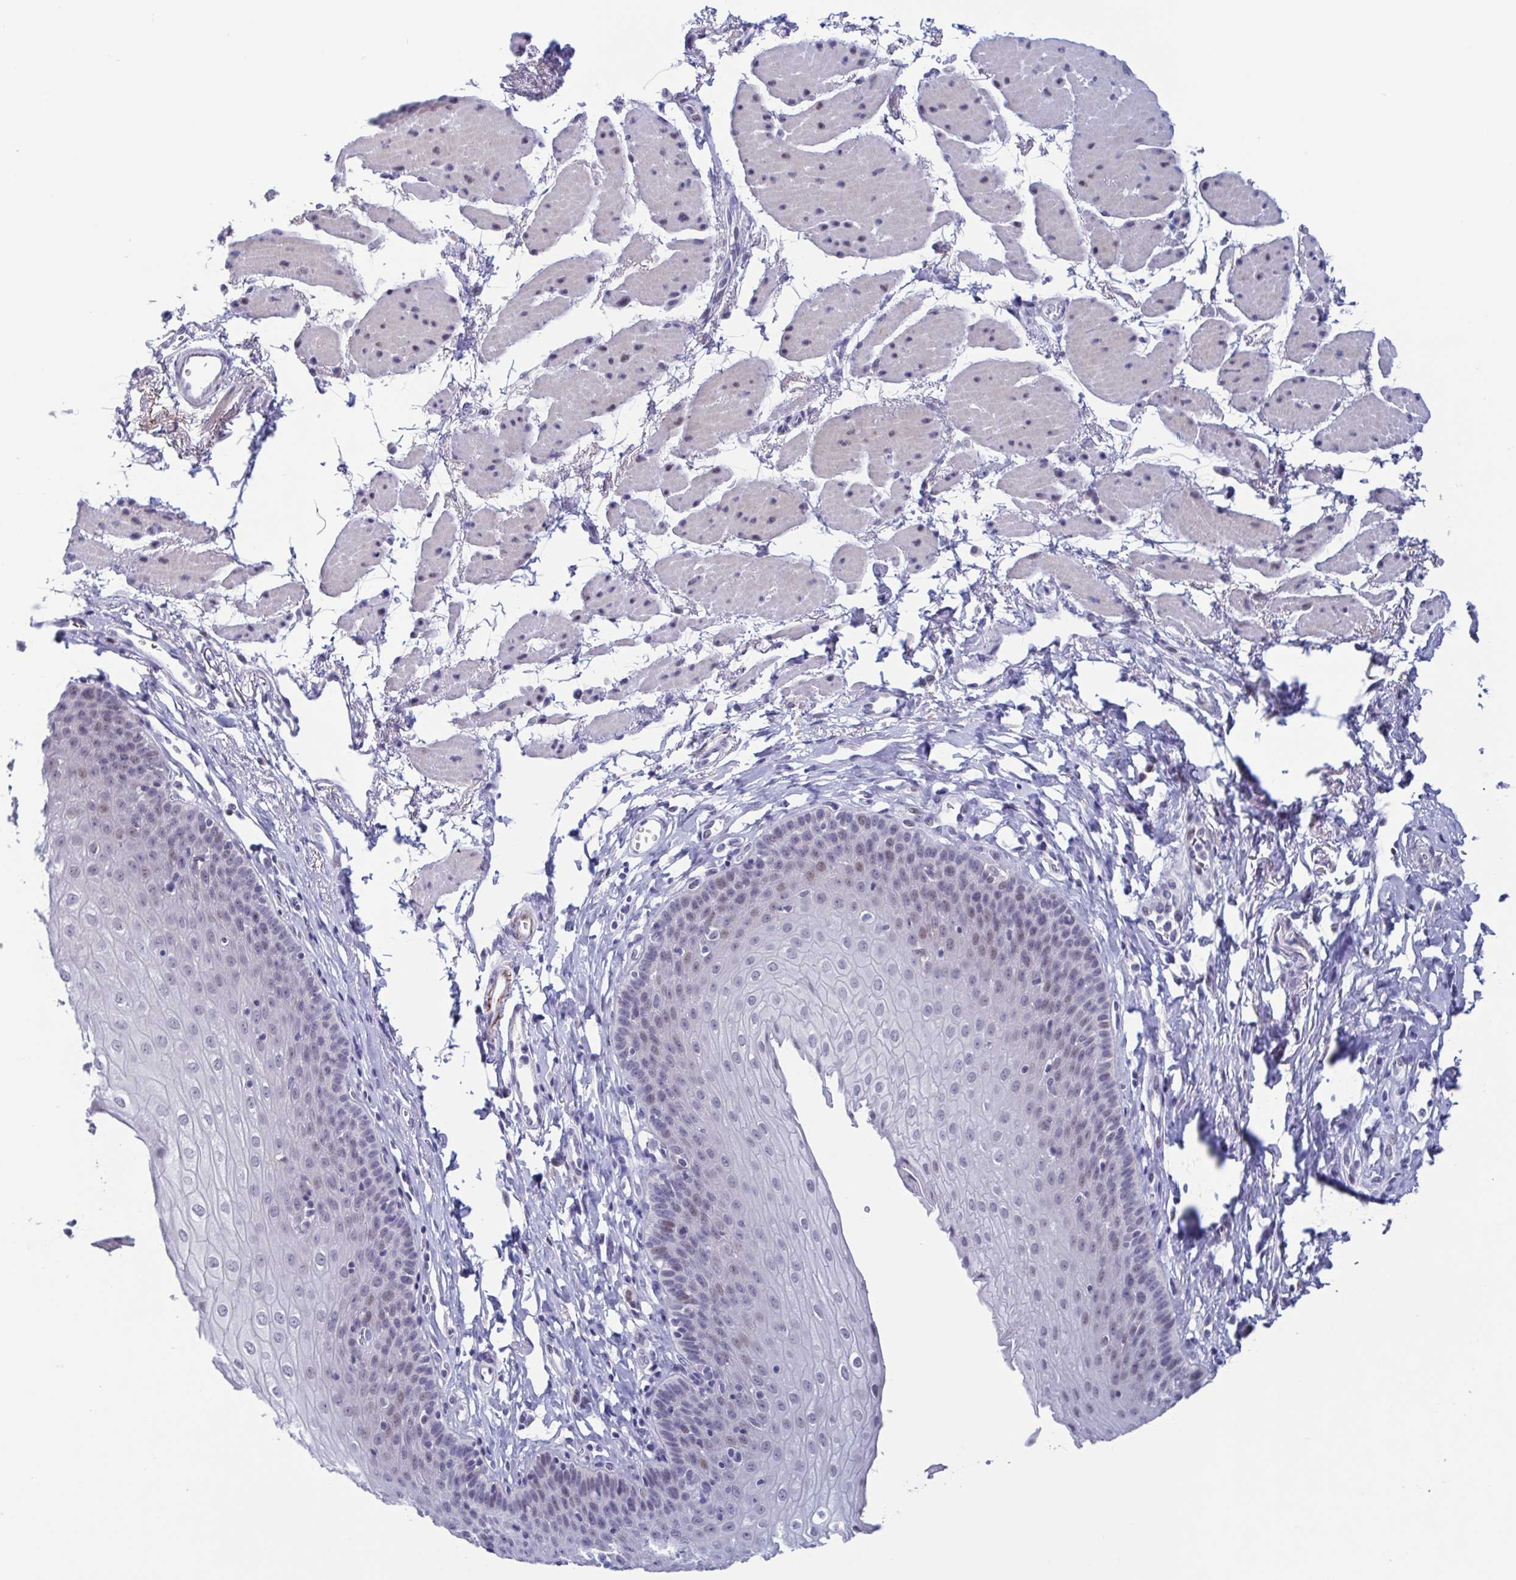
{"staining": {"intensity": "weak", "quantity": "<25%", "location": "nuclear"}, "tissue": "esophagus", "cell_type": "Squamous epithelial cells", "image_type": "normal", "snomed": [{"axis": "morphology", "description": "Normal tissue, NOS"}, {"axis": "topography", "description": "Esophagus"}], "caption": "This is an immunohistochemistry histopathology image of unremarkable esophagus. There is no staining in squamous epithelial cells.", "gene": "PERM1", "patient": {"sex": "female", "age": 81}}